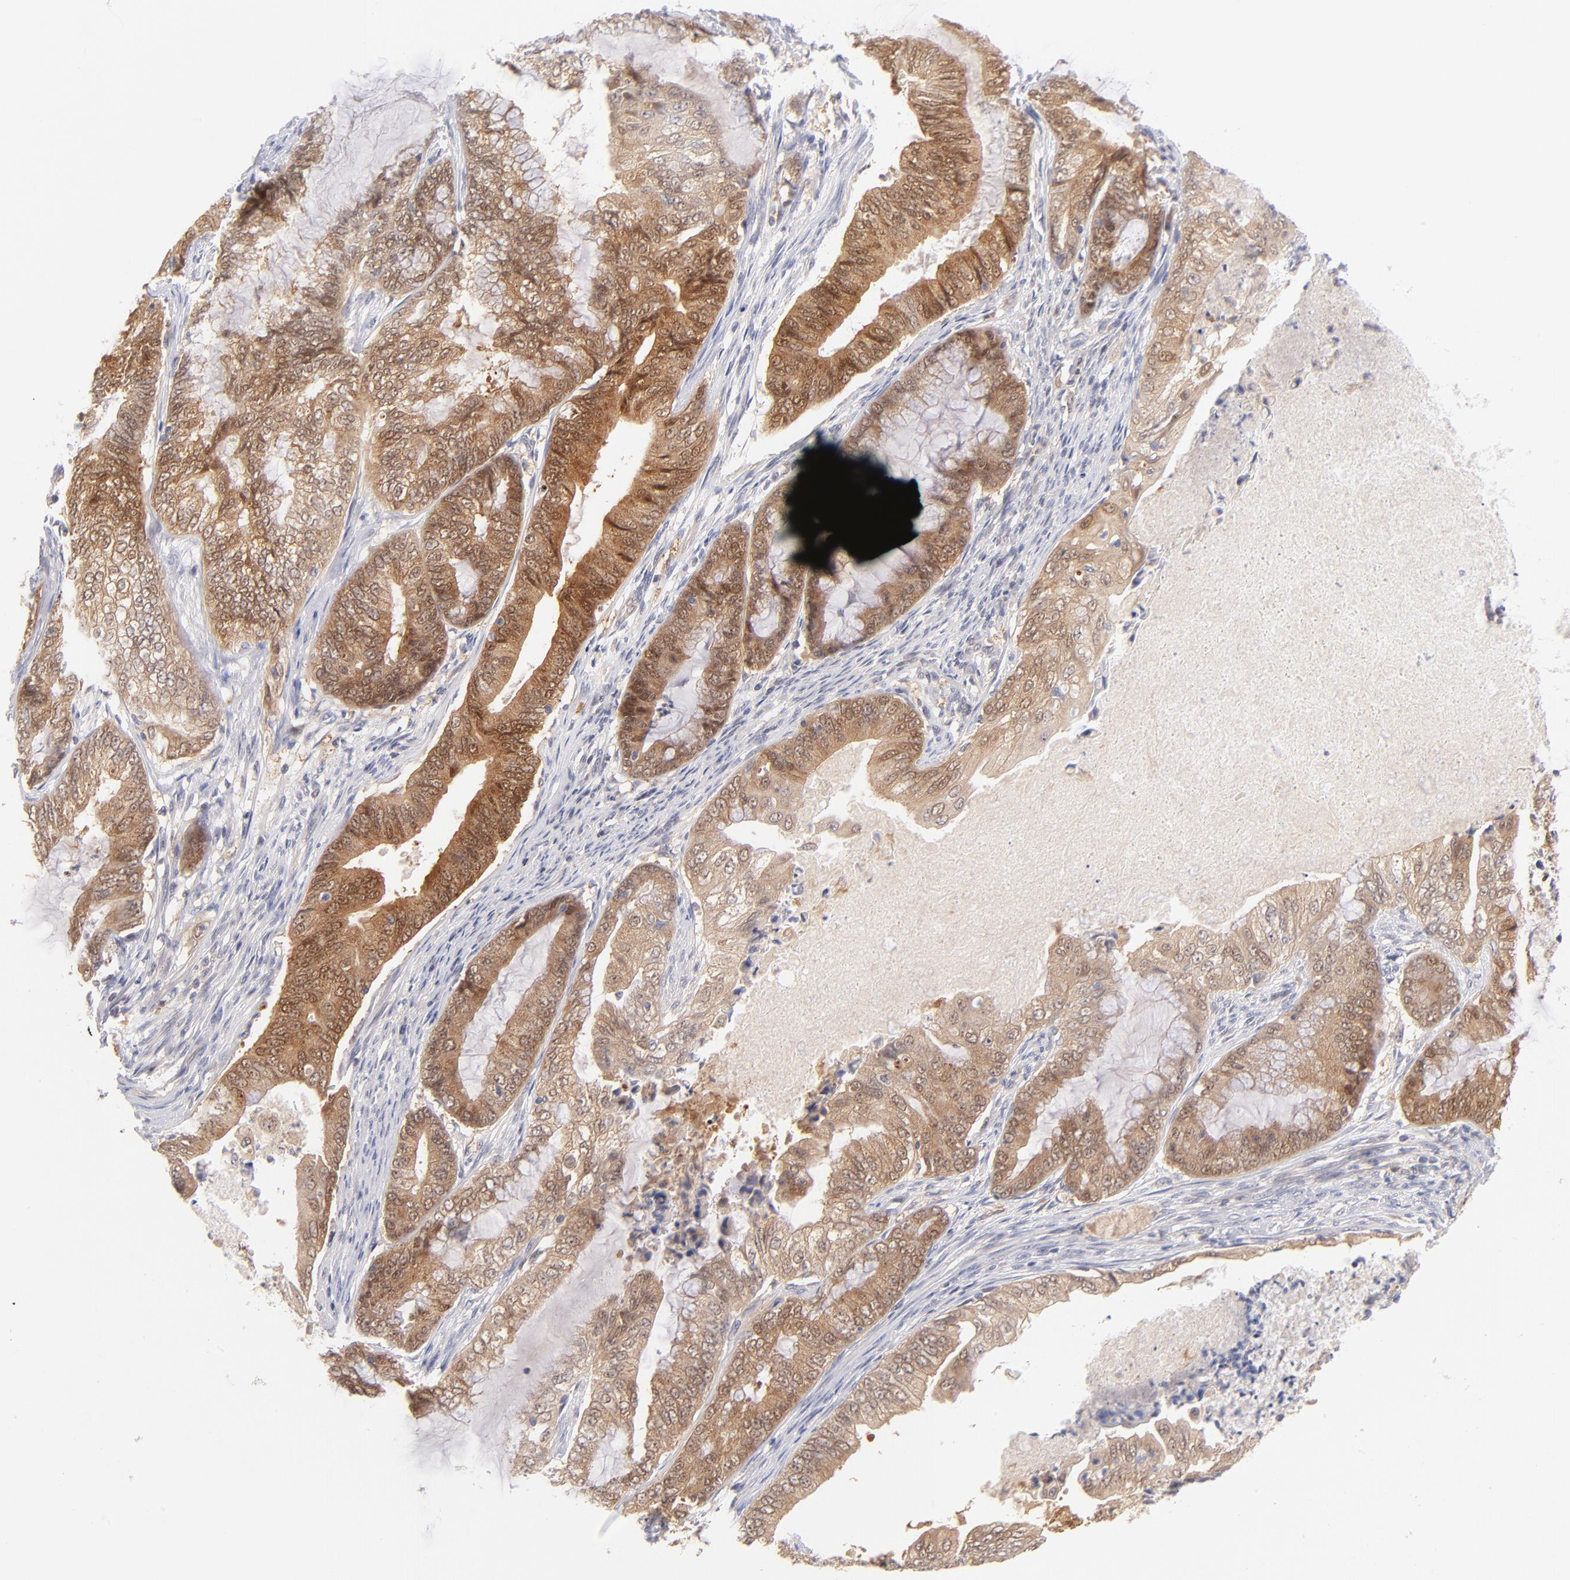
{"staining": {"intensity": "moderate", "quantity": ">75%", "location": "cytoplasmic/membranous,nuclear"}, "tissue": "endometrial cancer", "cell_type": "Tumor cells", "image_type": "cancer", "snomed": [{"axis": "morphology", "description": "Adenocarcinoma, NOS"}, {"axis": "topography", "description": "Endometrium"}], "caption": "A brown stain labels moderate cytoplasmic/membranous and nuclear positivity of a protein in human adenocarcinoma (endometrial) tumor cells. (brown staining indicates protein expression, while blue staining denotes nuclei).", "gene": "CASP6", "patient": {"sex": "female", "age": 63}}